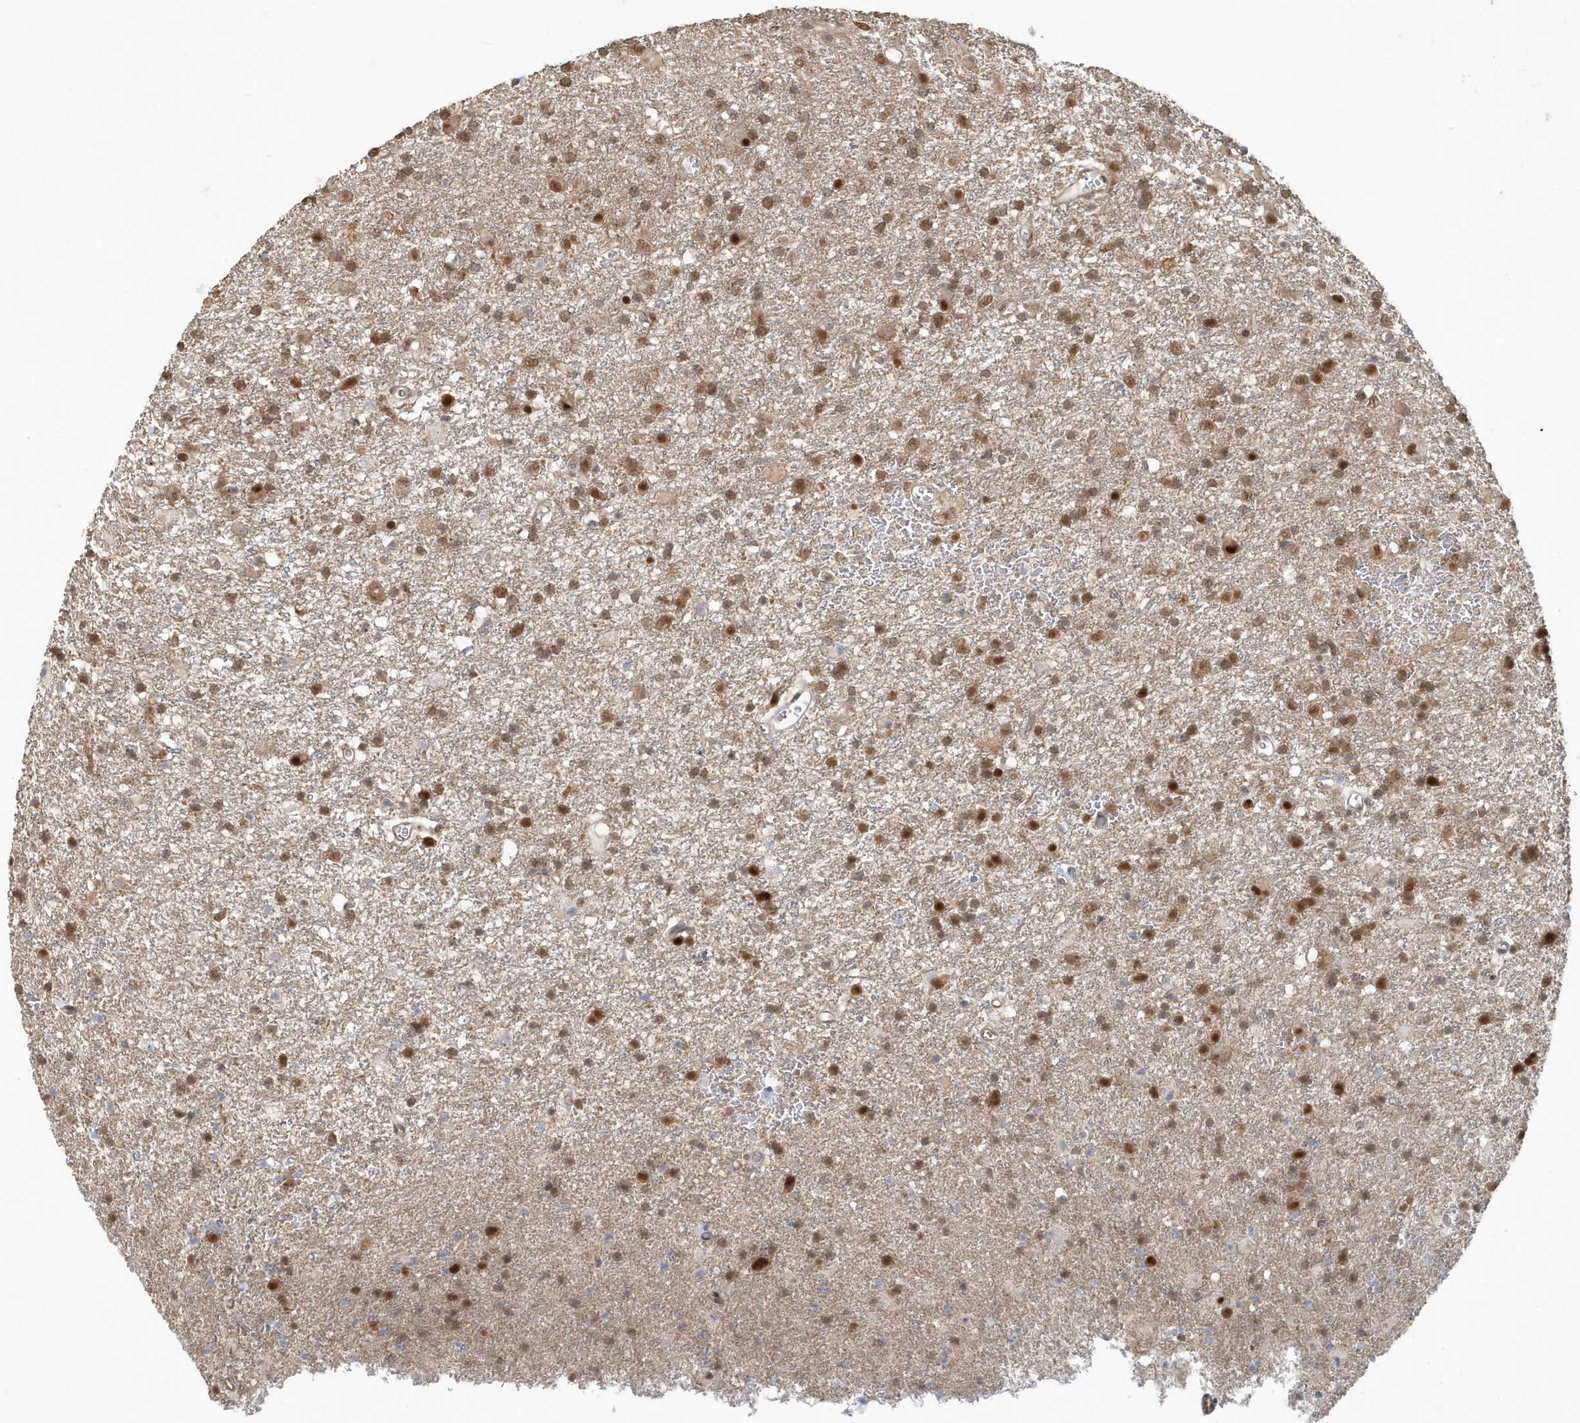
{"staining": {"intensity": "moderate", "quantity": ">75%", "location": "cytoplasmic/membranous,nuclear"}, "tissue": "glioma", "cell_type": "Tumor cells", "image_type": "cancer", "snomed": [{"axis": "morphology", "description": "Glioma, malignant, Low grade"}, {"axis": "topography", "description": "Brain"}], "caption": "A high-resolution histopathology image shows IHC staining of glioma, which demonstrates moderate cytoplasmic/membranous and nuclear expression in approximately >75% of tumor cells. Using DAB (3,3'-diaminobenzidine) (brown) and hematoxylin (blue) stains, captured at high magnification using brightfield microscopy.", "gene": "PSMD6", "patient": {"sex": "male", "age": 65}}